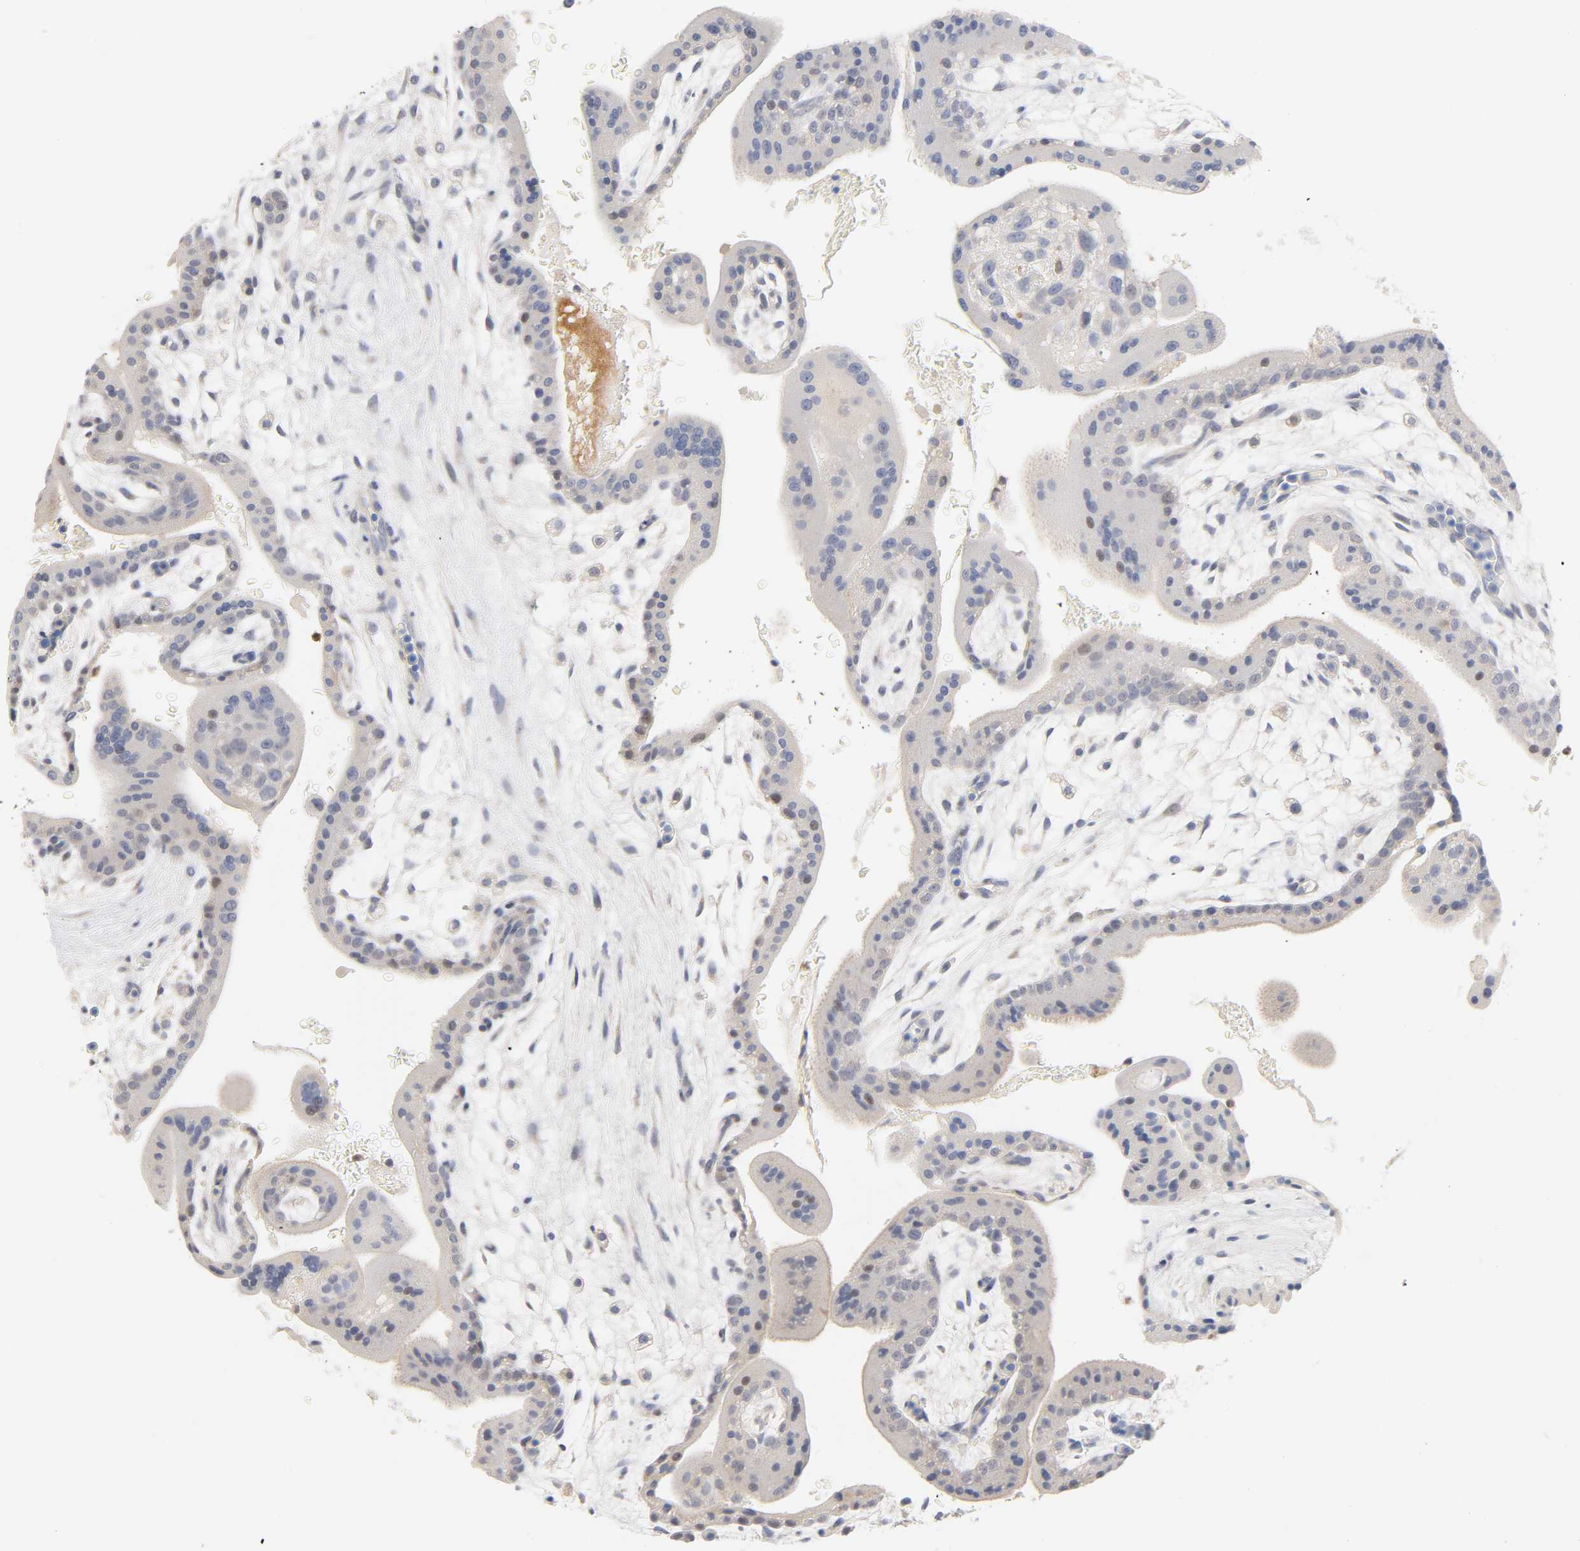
{"staining": {"intensity": "negative", "quantity": "none", "location": "none"}, "tissue": "placenta", "cell_type": "Decidual cells", "image_type": "normal", "snomed": [{"axis": "morphology", "description": "Normal tissue, NOS"}, {"axis": "topography", "description": "Placenta"}], "caption": "High power microscopy histopathology image of an IHC photomicrograph of normal placenta, revealing no significant expression in decidual cells. The staining is performed using DAB brown chromogen with nuclei counter-stained in using hematoxylin.", "gene": "IL18", "patient": {"sex": "female", "age": 35}}